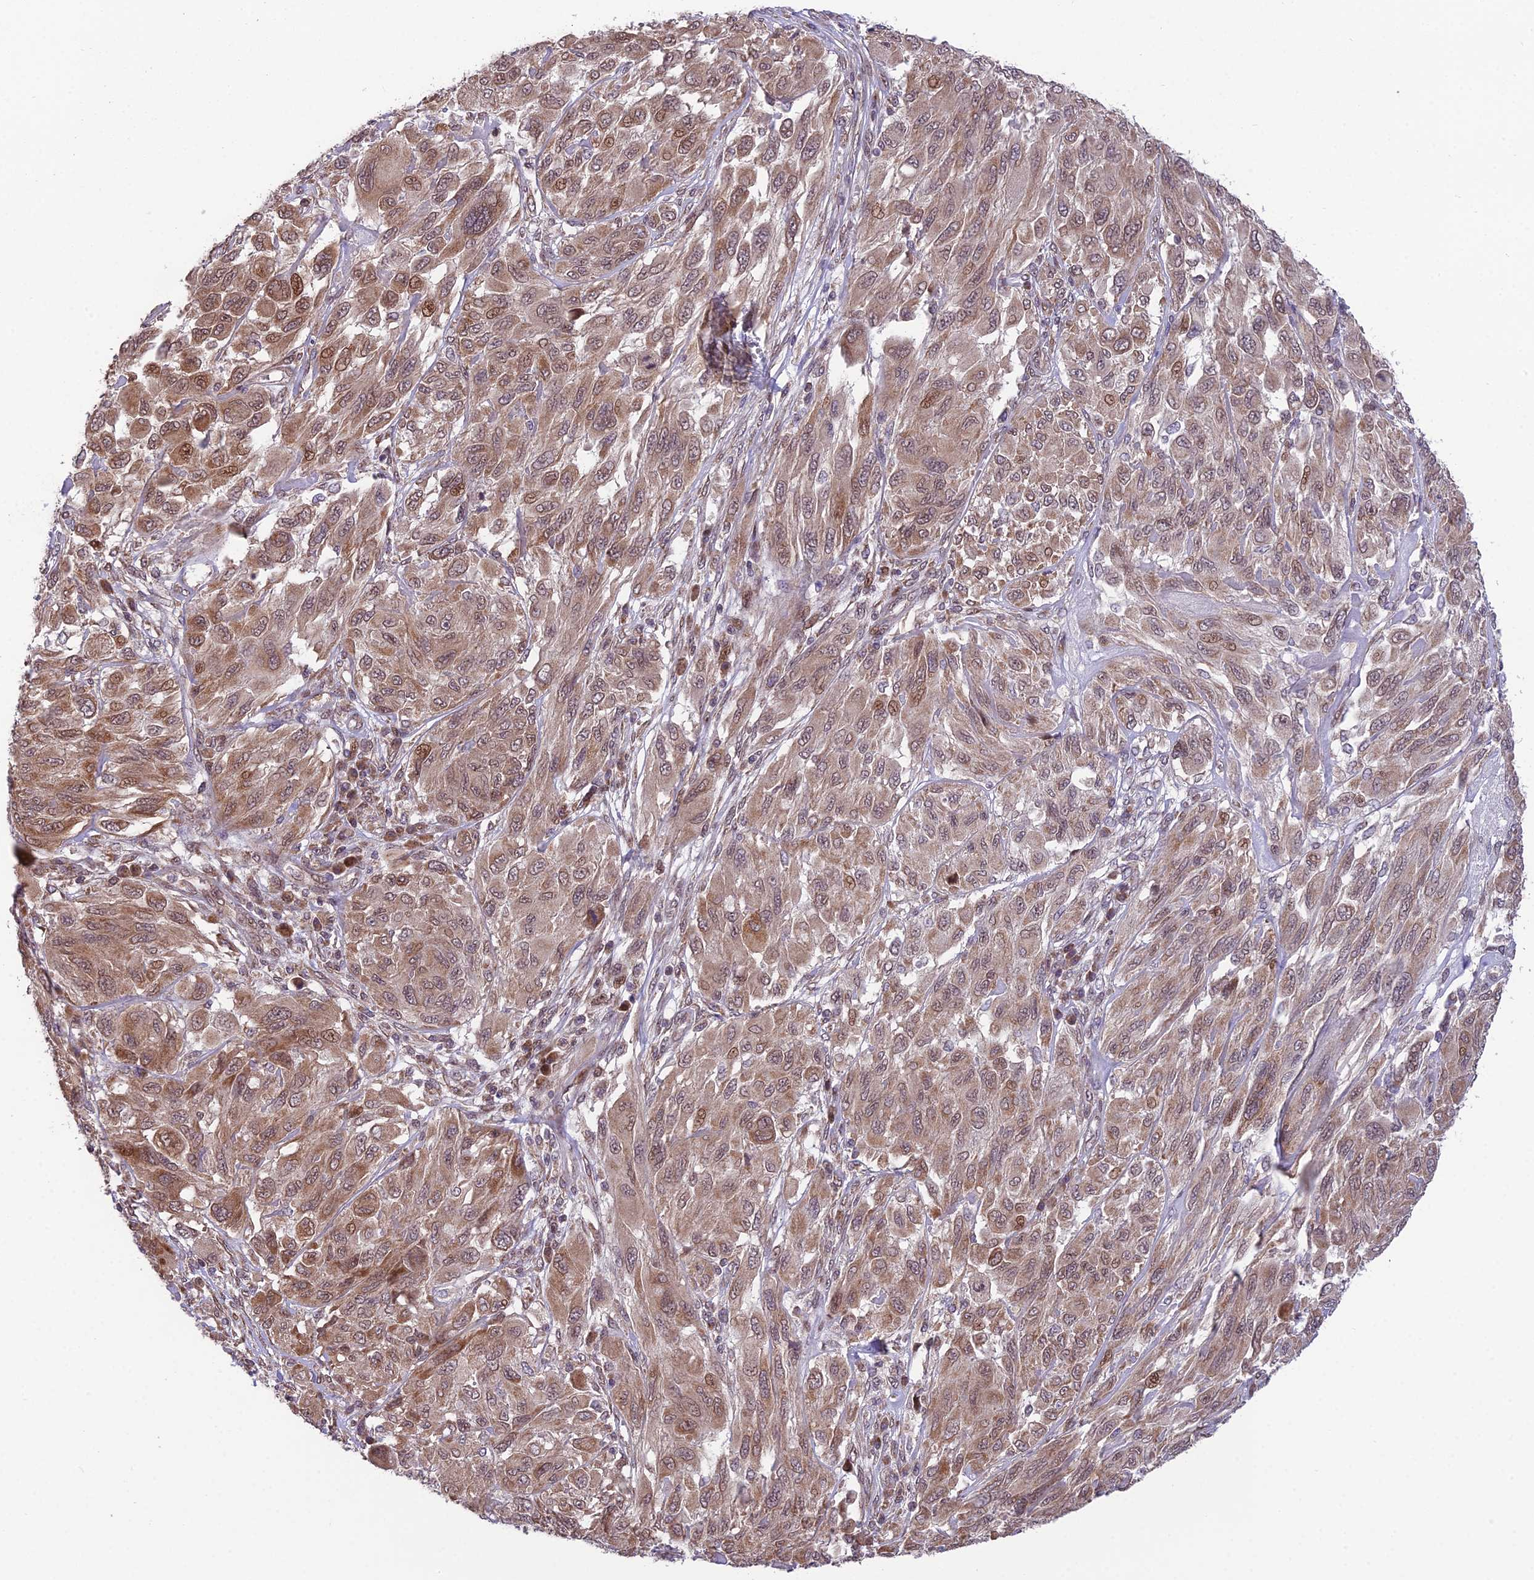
{"staining": {"intensity": "moderate", "quantity": ">75%", "location": "cytoplasmic/membranous,nuclear"}, "tissue": "melanoma", "cell_type": "Tumor cells", "image_type": "cancer", "snomed": [{"axis": "morphology", "description": "Malignant melanoma, NOS"}, {"axis": "topography", "description": "Skin"}], "caption": "This histopathology image shows malignant melanoma stained with immunohistochemistry to label a protein in brown. The cytoplasmic/membranous and nuclear of tumor cells show moderate positivity for the protein. Nuclei are counter-stained blue.", "gene": "CYP2R1", "patient": {"sex": "female", "age": 91}}